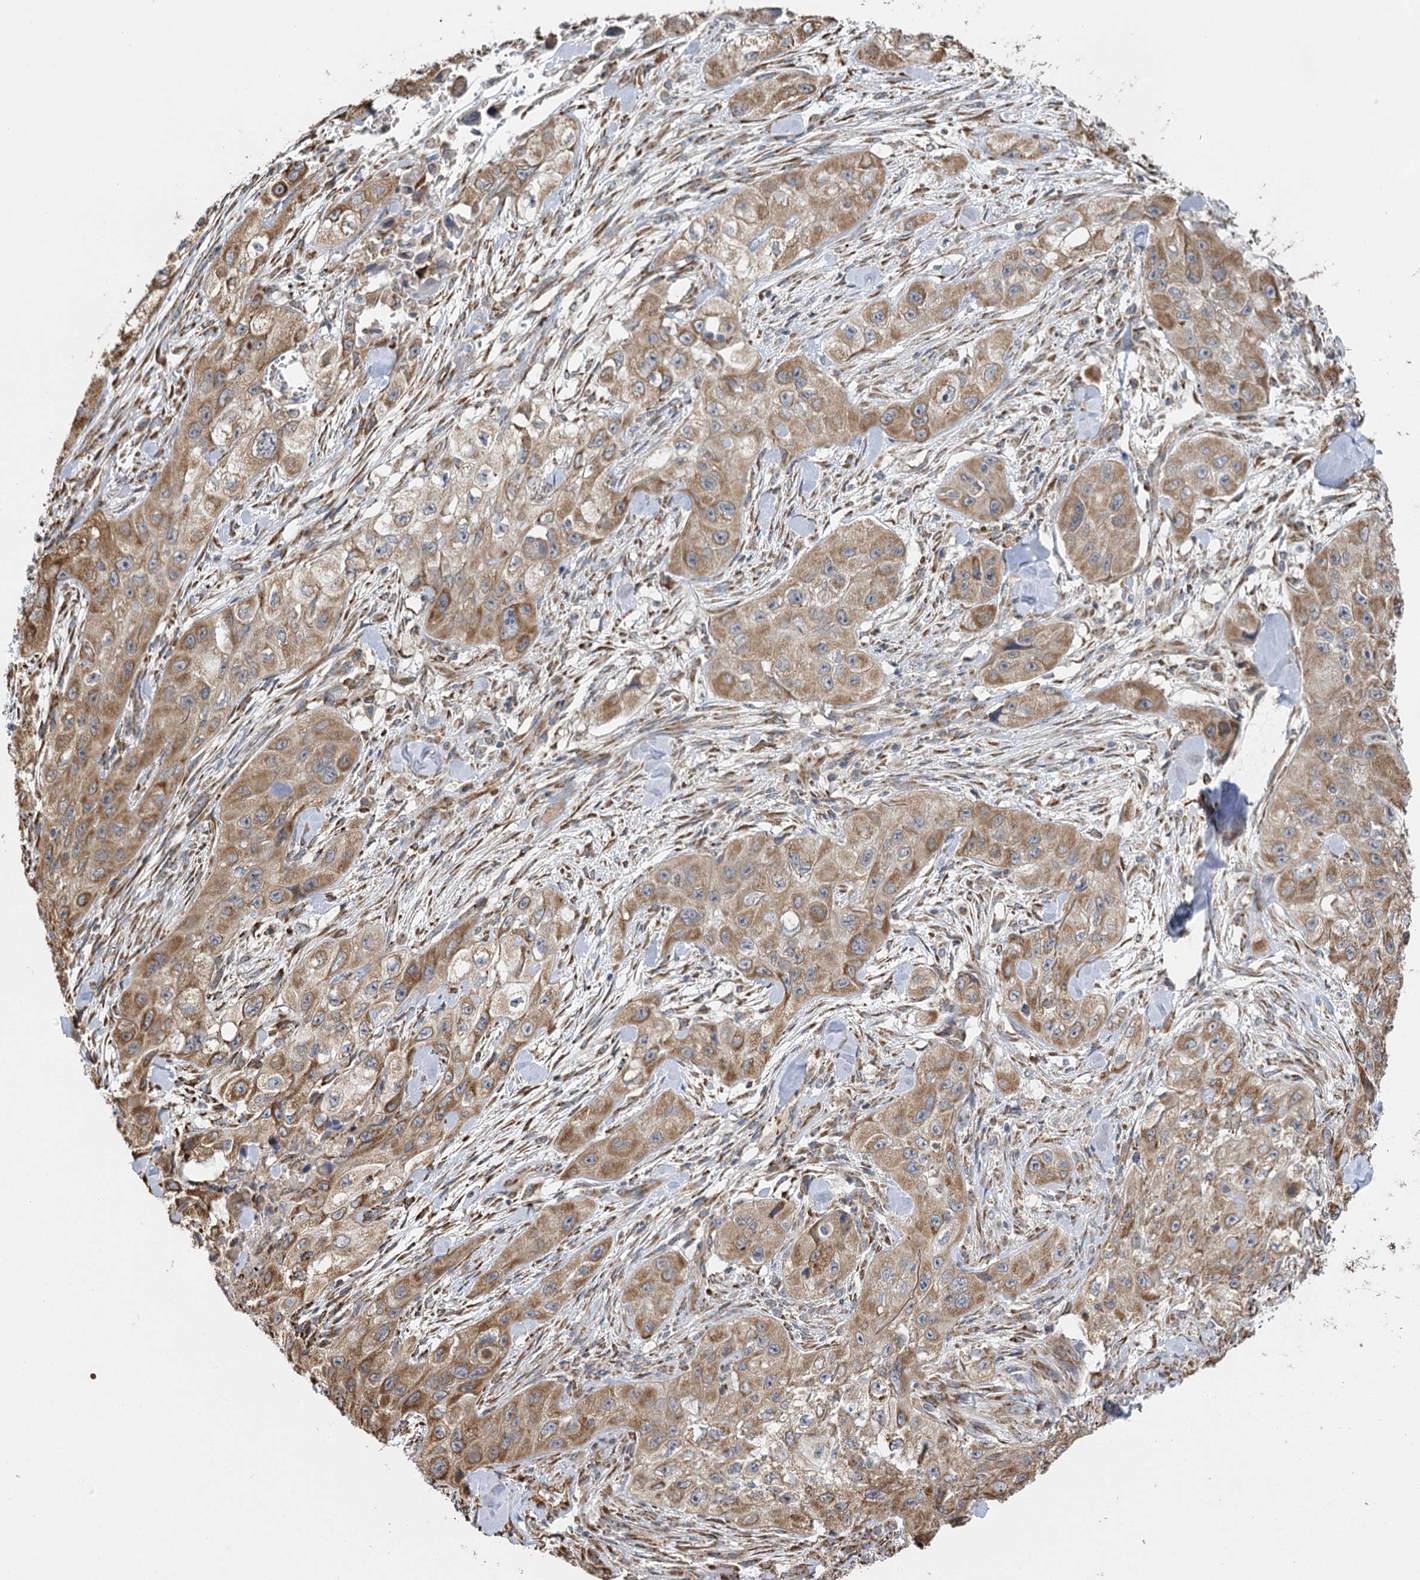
{"staining": {"intensity": "moderate", "quantity": ">75%", "location": "cytoplasmic/membranous"}, "tissue": "skin cancer", "cell_type": "Tumor cells", "image_type": "cancer", "snomed": [{"axis": "morphology", "description": "Squamous cell carcinoma, NOS"}, {"axis": "topography", "description": "Skin"}, {"axis": "topography", "description": "Subcutis"}], "caption": "There is medium levels of moderate cytoplasmic/membranous expression in tumor cells of skin cancer (squamous cell carcinoma), as demonstrated by immunohistochemical staining (brown color).", "gene": "IL11RA", "patient": {"sex": "male", "age": 73}}